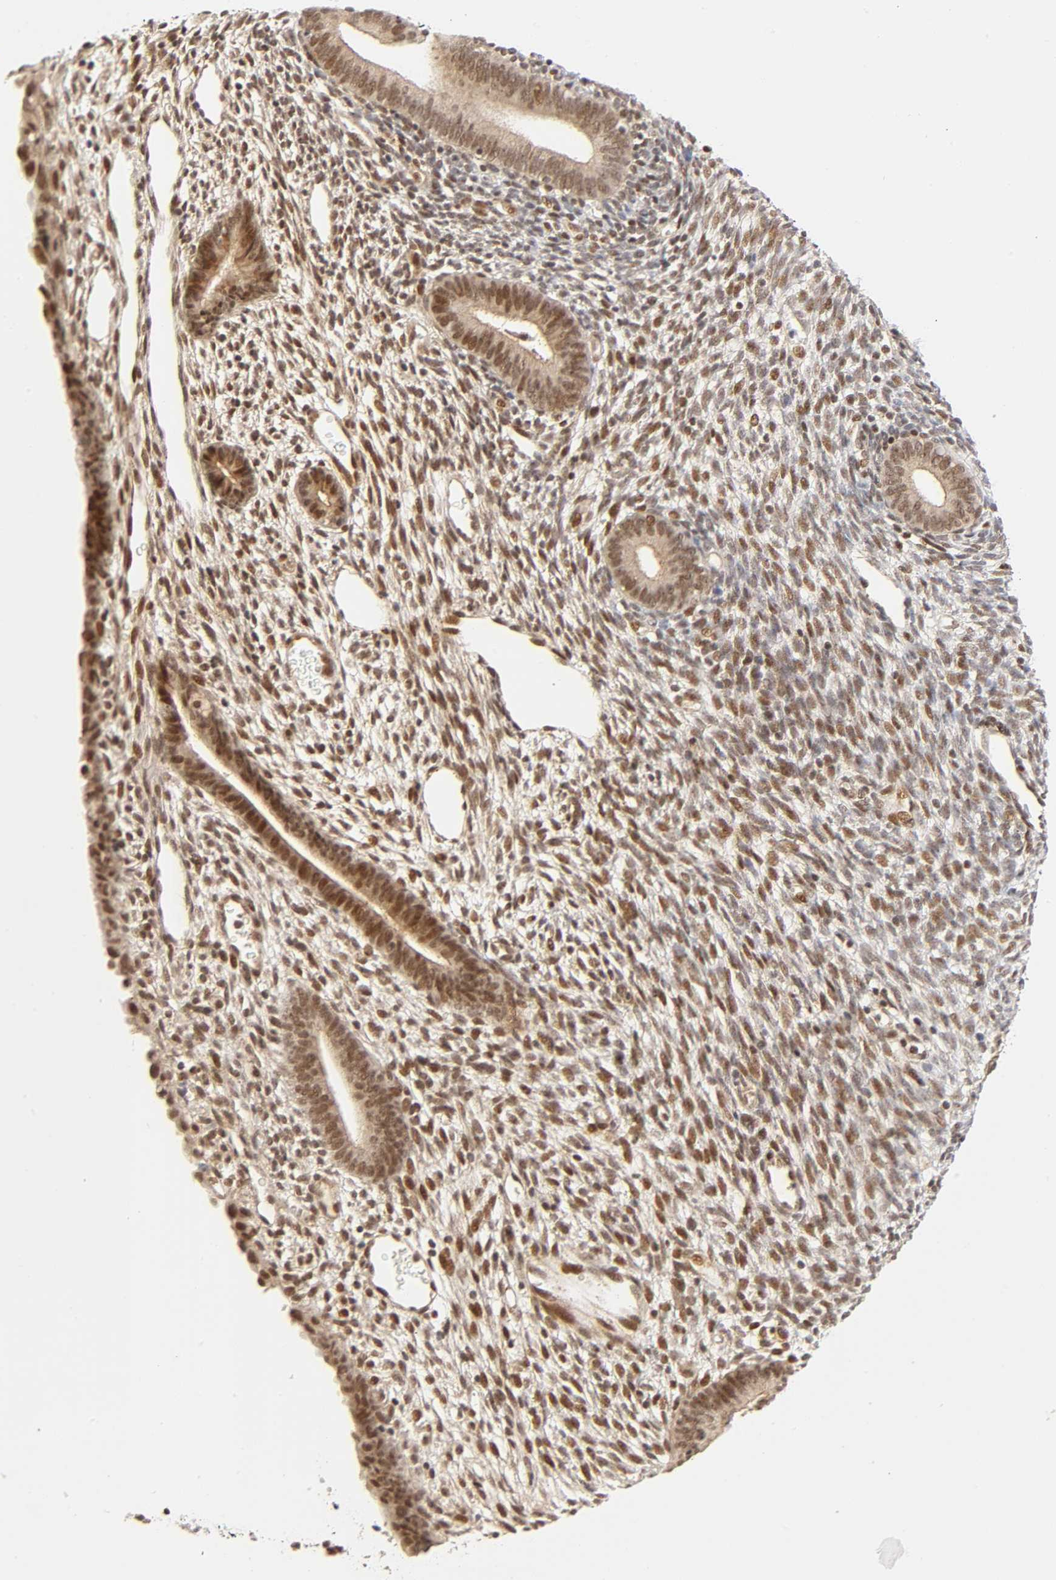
{"staining": {"intensity": "weak", "quantity": "25%-75%", "location": "cytoplasmic/membranous,nuclear"}, "tissue": "endometrium", "cell_type": "Cells in endometrial stroma", "image_type": "normal", "snomed": [{"axis": "morphology", "description": "Normal tissue, NOS"}, {"axis": "topography", "description": "Endometrium"}], "caption": "A brown stain shows weak cytoplasmic/membranous,nuclear expression of a protein in cells in endometrial stroma of benign human endometrium. The staining was performed using DAB (3,3'-diaminobenzidine) to visualize the protein expression in brown, while the nuclei were stained in blue with hematoxylin (Magnification: 20x).", "gene": "TAF10", "patient": {"sex": "female", "age": 57}}